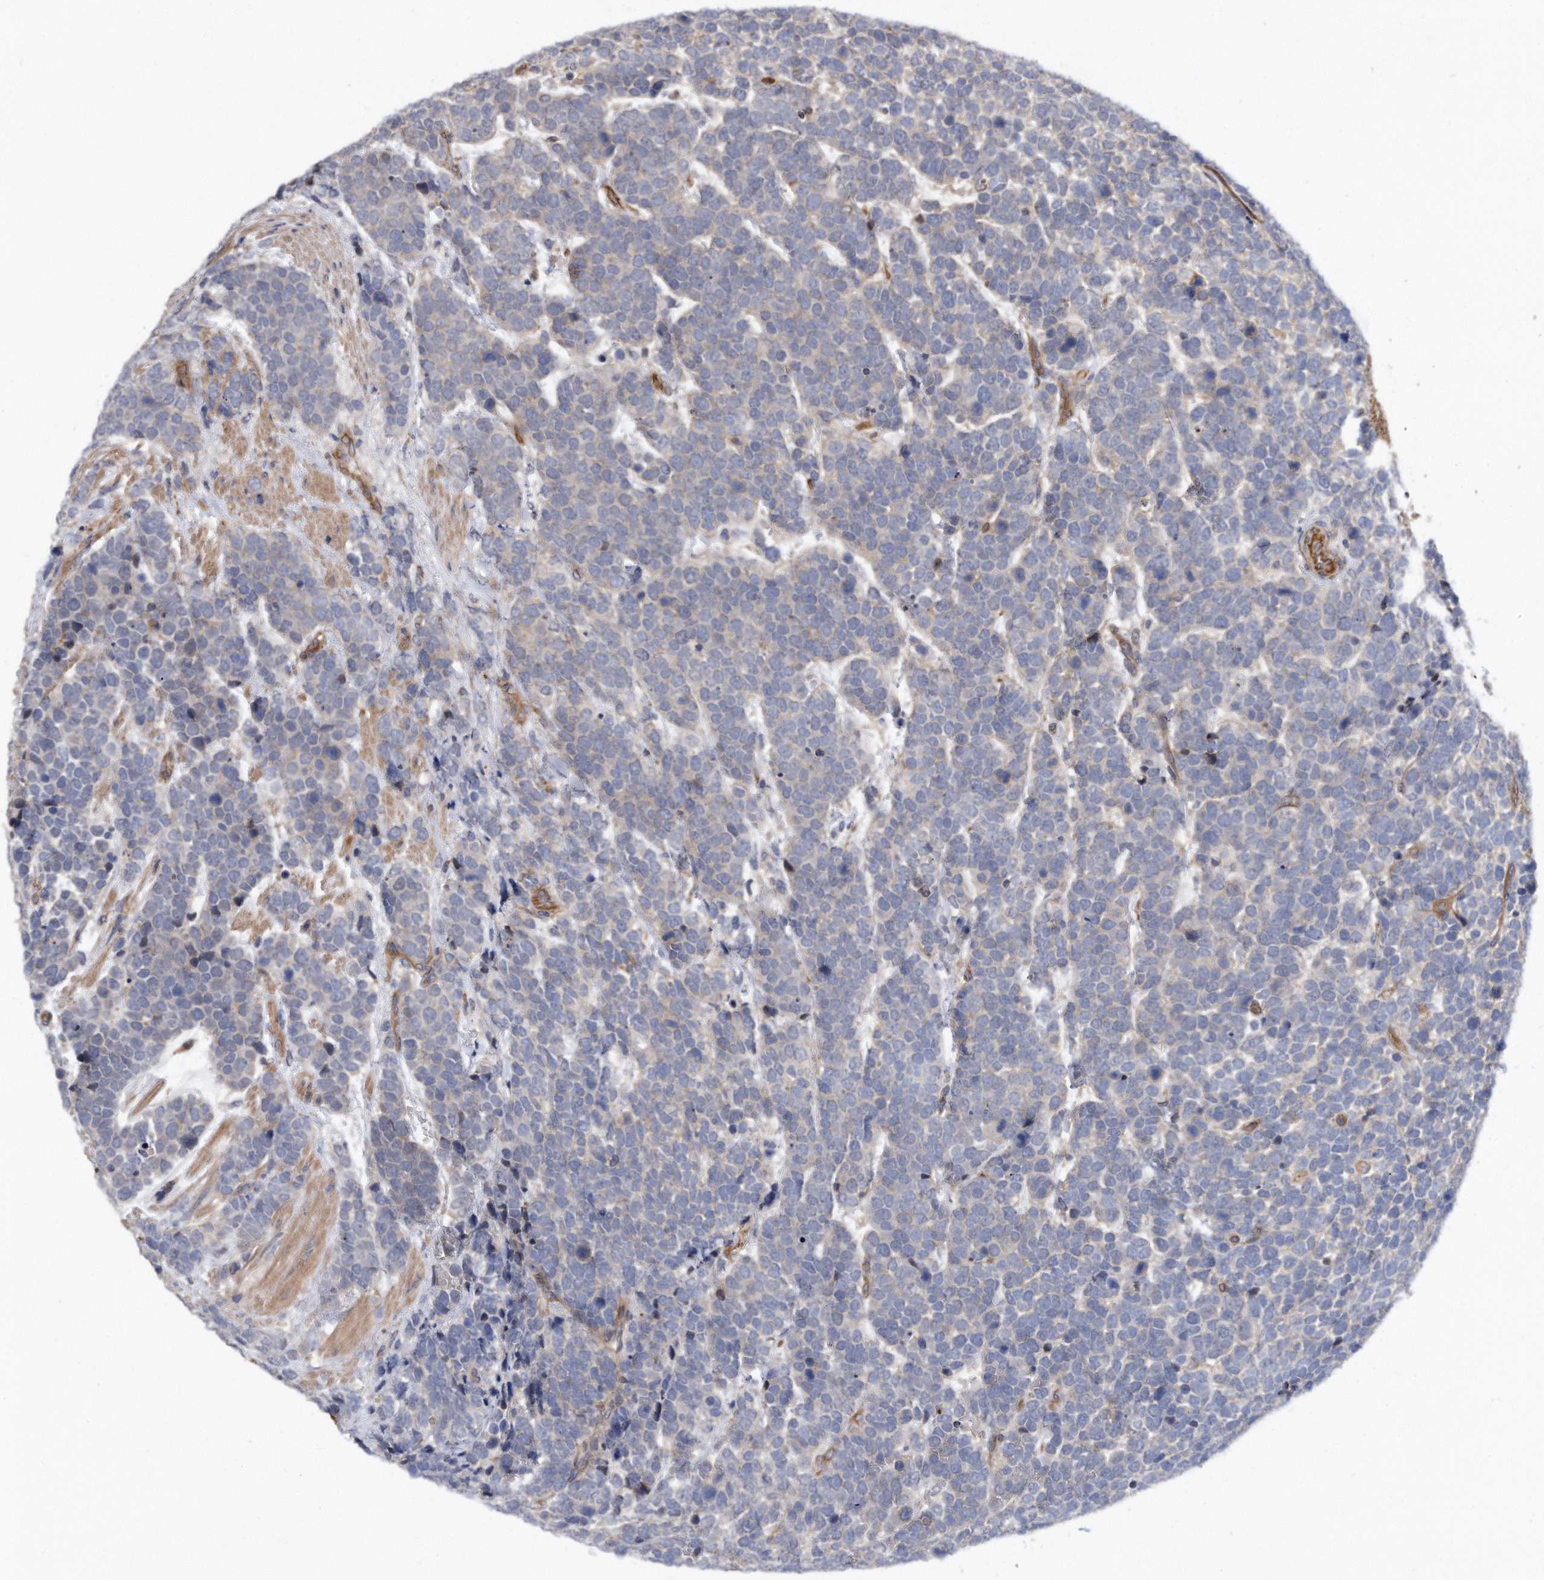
{"staining": {"intensity": "weak", "quantity": "<25%", "location": "cytoplasmic/membranous"}, "tissue": "urothelial cancer", "cell_type": "Tumor cells", "image_type": "cancer", "snomed": [{"axis": "morphology", "description": "Urothelial carcinoma, High grade"}, {"axis": "topography", "description": "Urinary bladder"}], "caption": "Tumor cells show no significant expression in urothelial cancer.", "gene": "GPC1", "patient": {"sex": "female", "age": 82}}